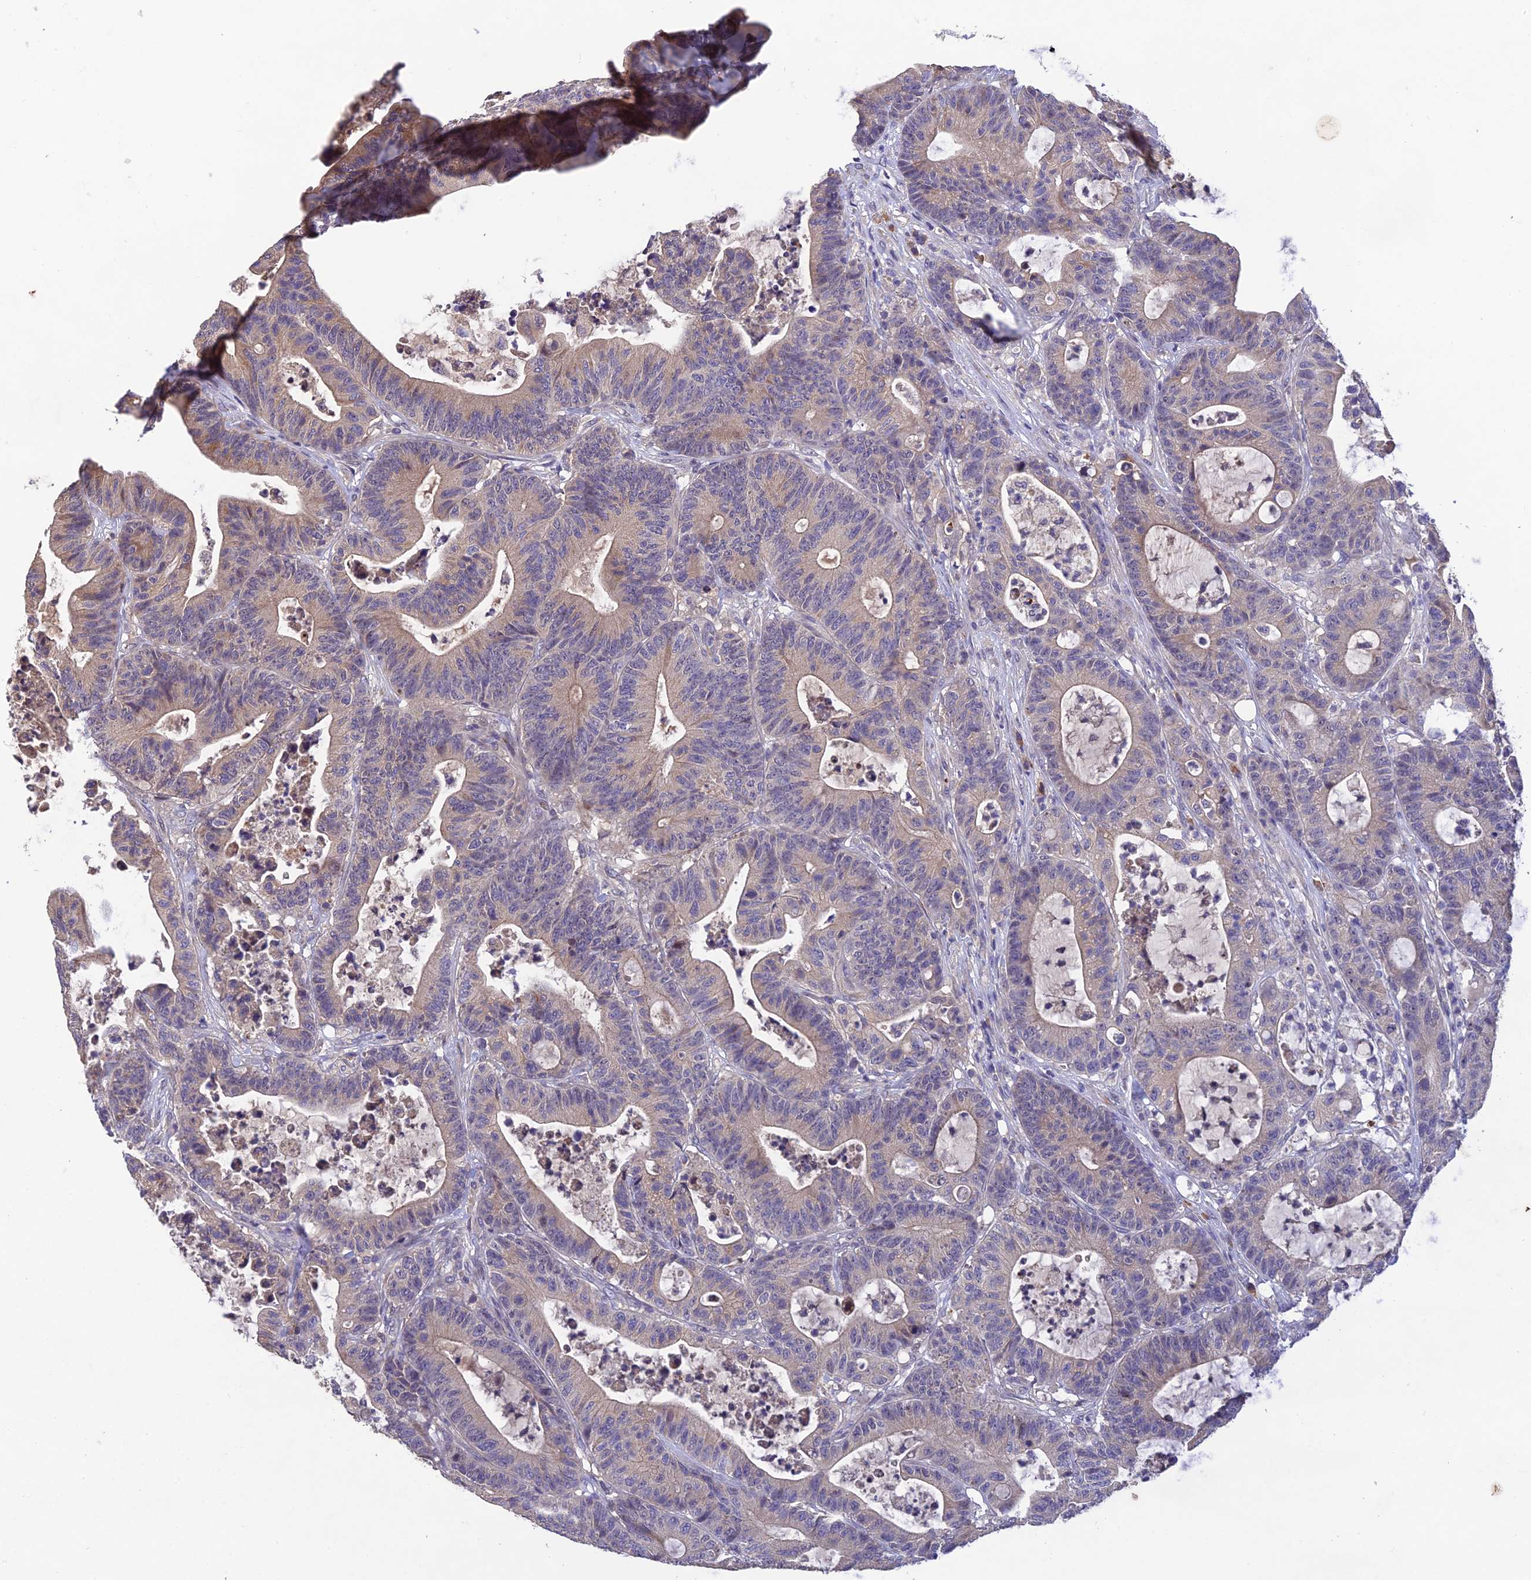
{"staining": {"intensity": "weak", "quantity": "<25%", "location": "cytoplasmic/membranous"}, "tissue": "colorectal cancer", "cell_type": "Tumor cells", "image_type": "cancer", "snomed": [{"axis": "morphology", "description": "Adenocarcinoma, NOS"}, {"axis": "topography", "description": "Colon"}], "caption": "The immunohistochemistry (IHC) photomicrograph has no significant staining in tumor cells of colorectal cancer tissue.", "gene": "DENND5B", "patient": {"sex": "female", "age": 84}}